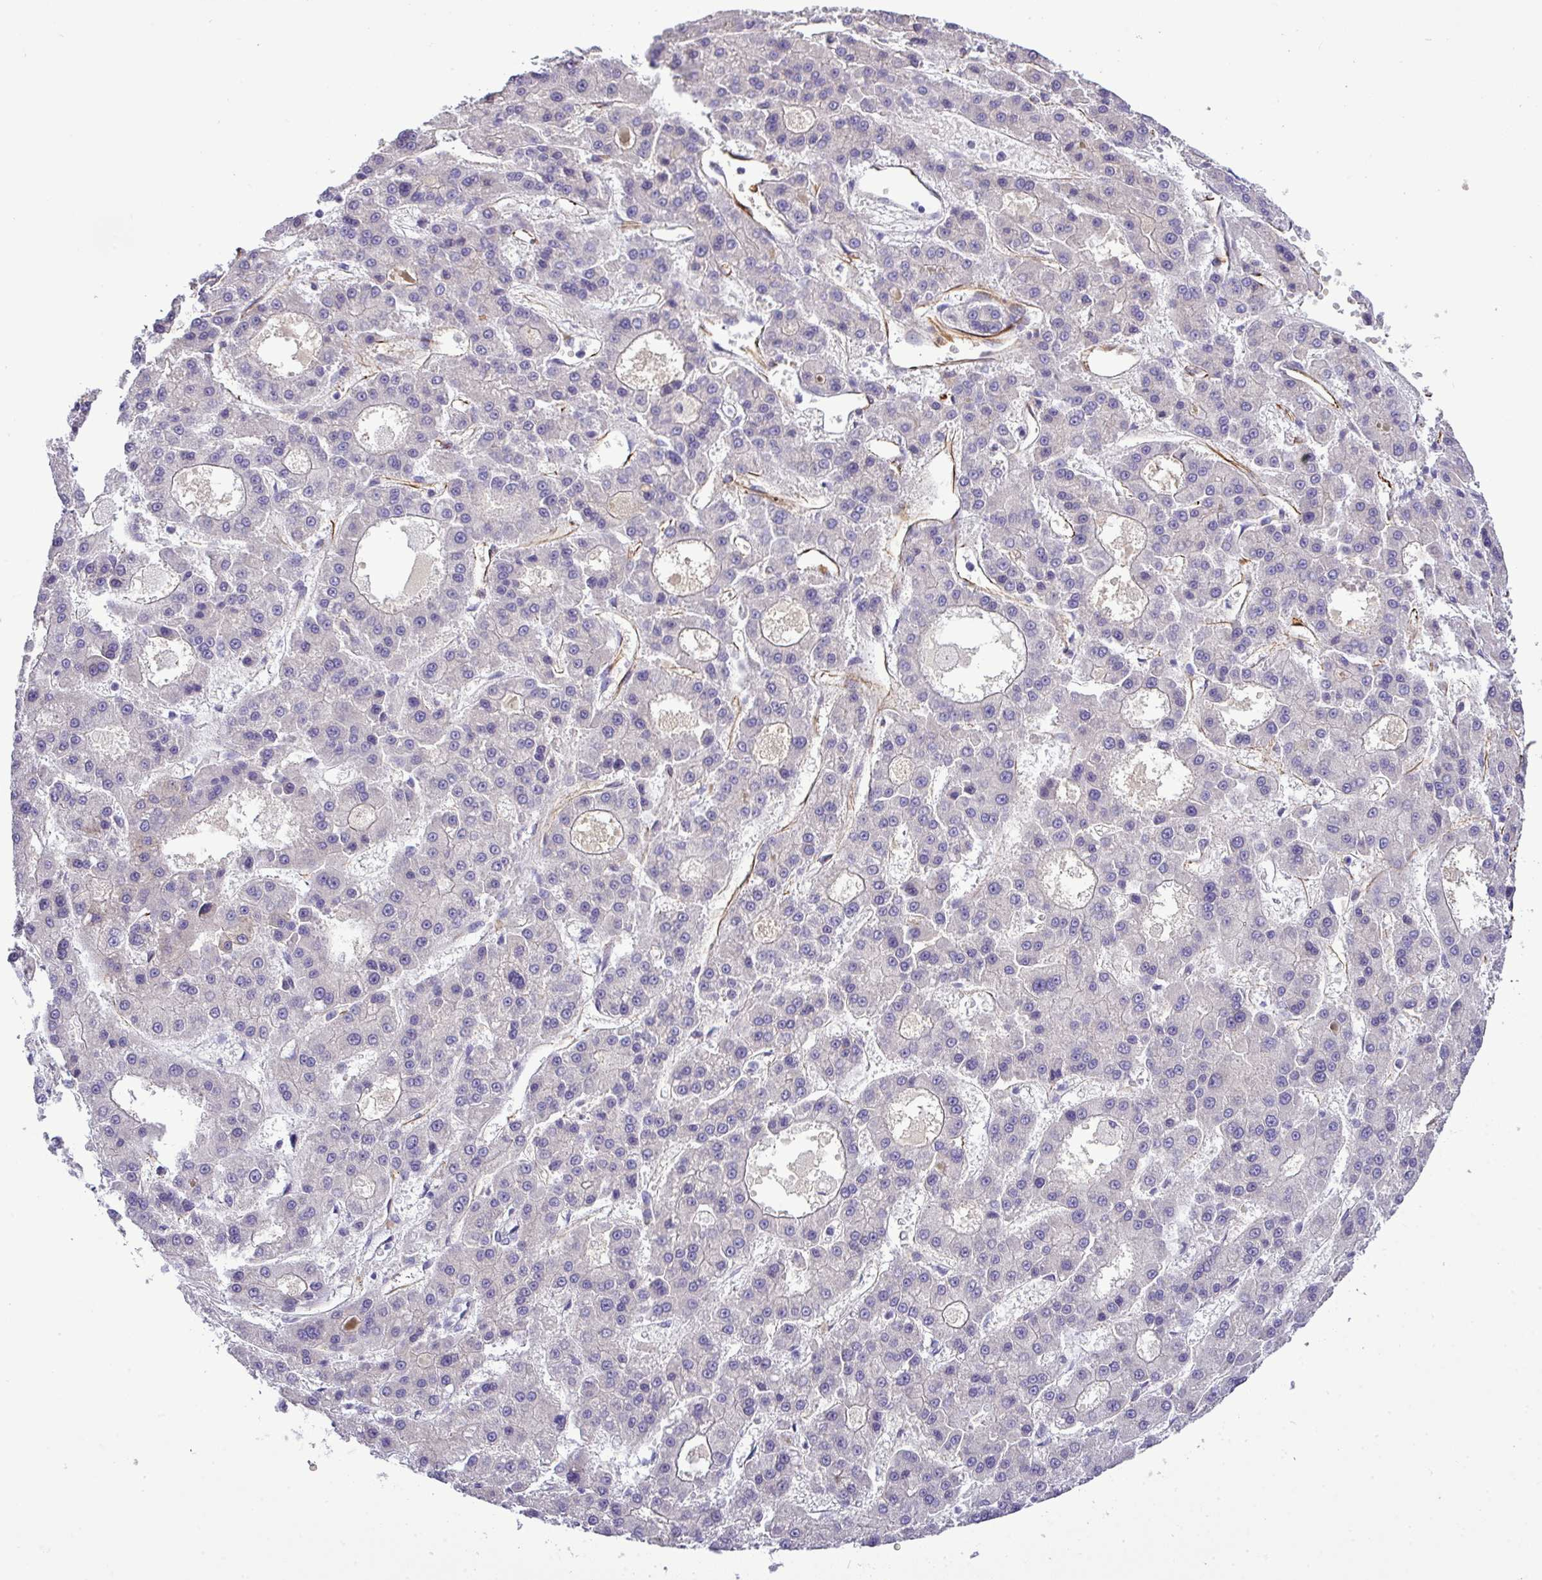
{"staining": {"intensity": "negative", "quantity": "none", "location": "none"}, "tissue": "liver cancer", "cell_type": "Tumor cells", "image_type": "cancer", "snomed": [{"axis": "morphology", "description": "Carcinoma, Hepatocellular, NOS"}, {"axis": "topography", "description": "Liver"}], "caption": "The photomicrograph demonstrates no staining of tumor cells in liver cancer (hepatocellular carcinoma). (DAB IHC, high magnification).", "gene": "PARD6A", "patient": {"sex": "male", "age": 70}}